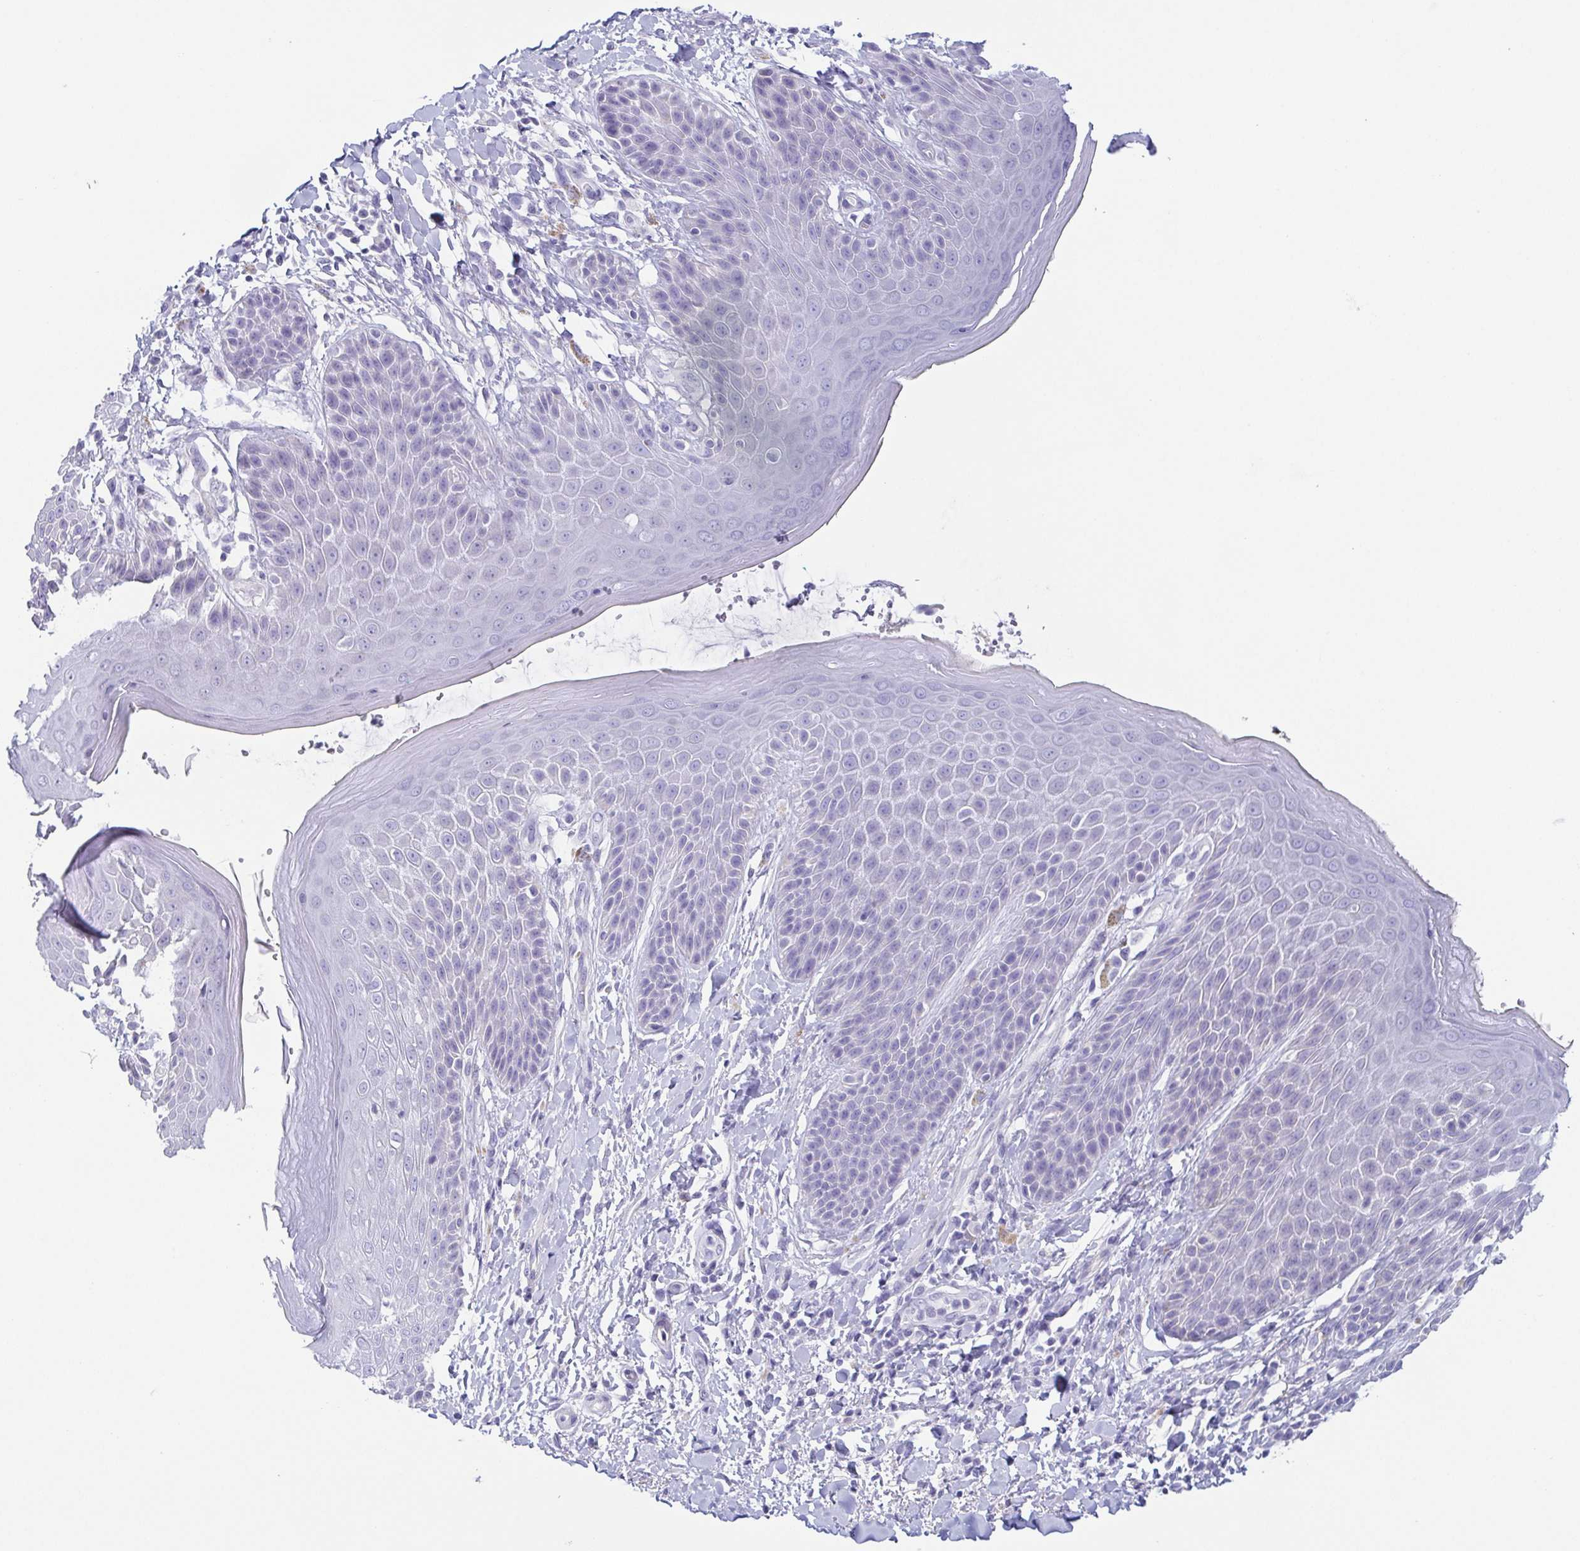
{"staining": {"intensity": "negative", "quantity": "none", "location": "none"}, "tissue": "skin", "cell_type": "Epidermal cells", "image_type": "normal", "snomed": [{"axis": "morphology", "description": "Normal tissue, NOS"}, {"axis": "topography", "description": "Anal"}, {"axis": "topography", "description": "Peripheral nerve tissue"}], "caption": "The micrograph reveals no significant staining in epidermal cells of skin.", "gene": "PRR27", "patient": {"sex": "male", "age": 51}}